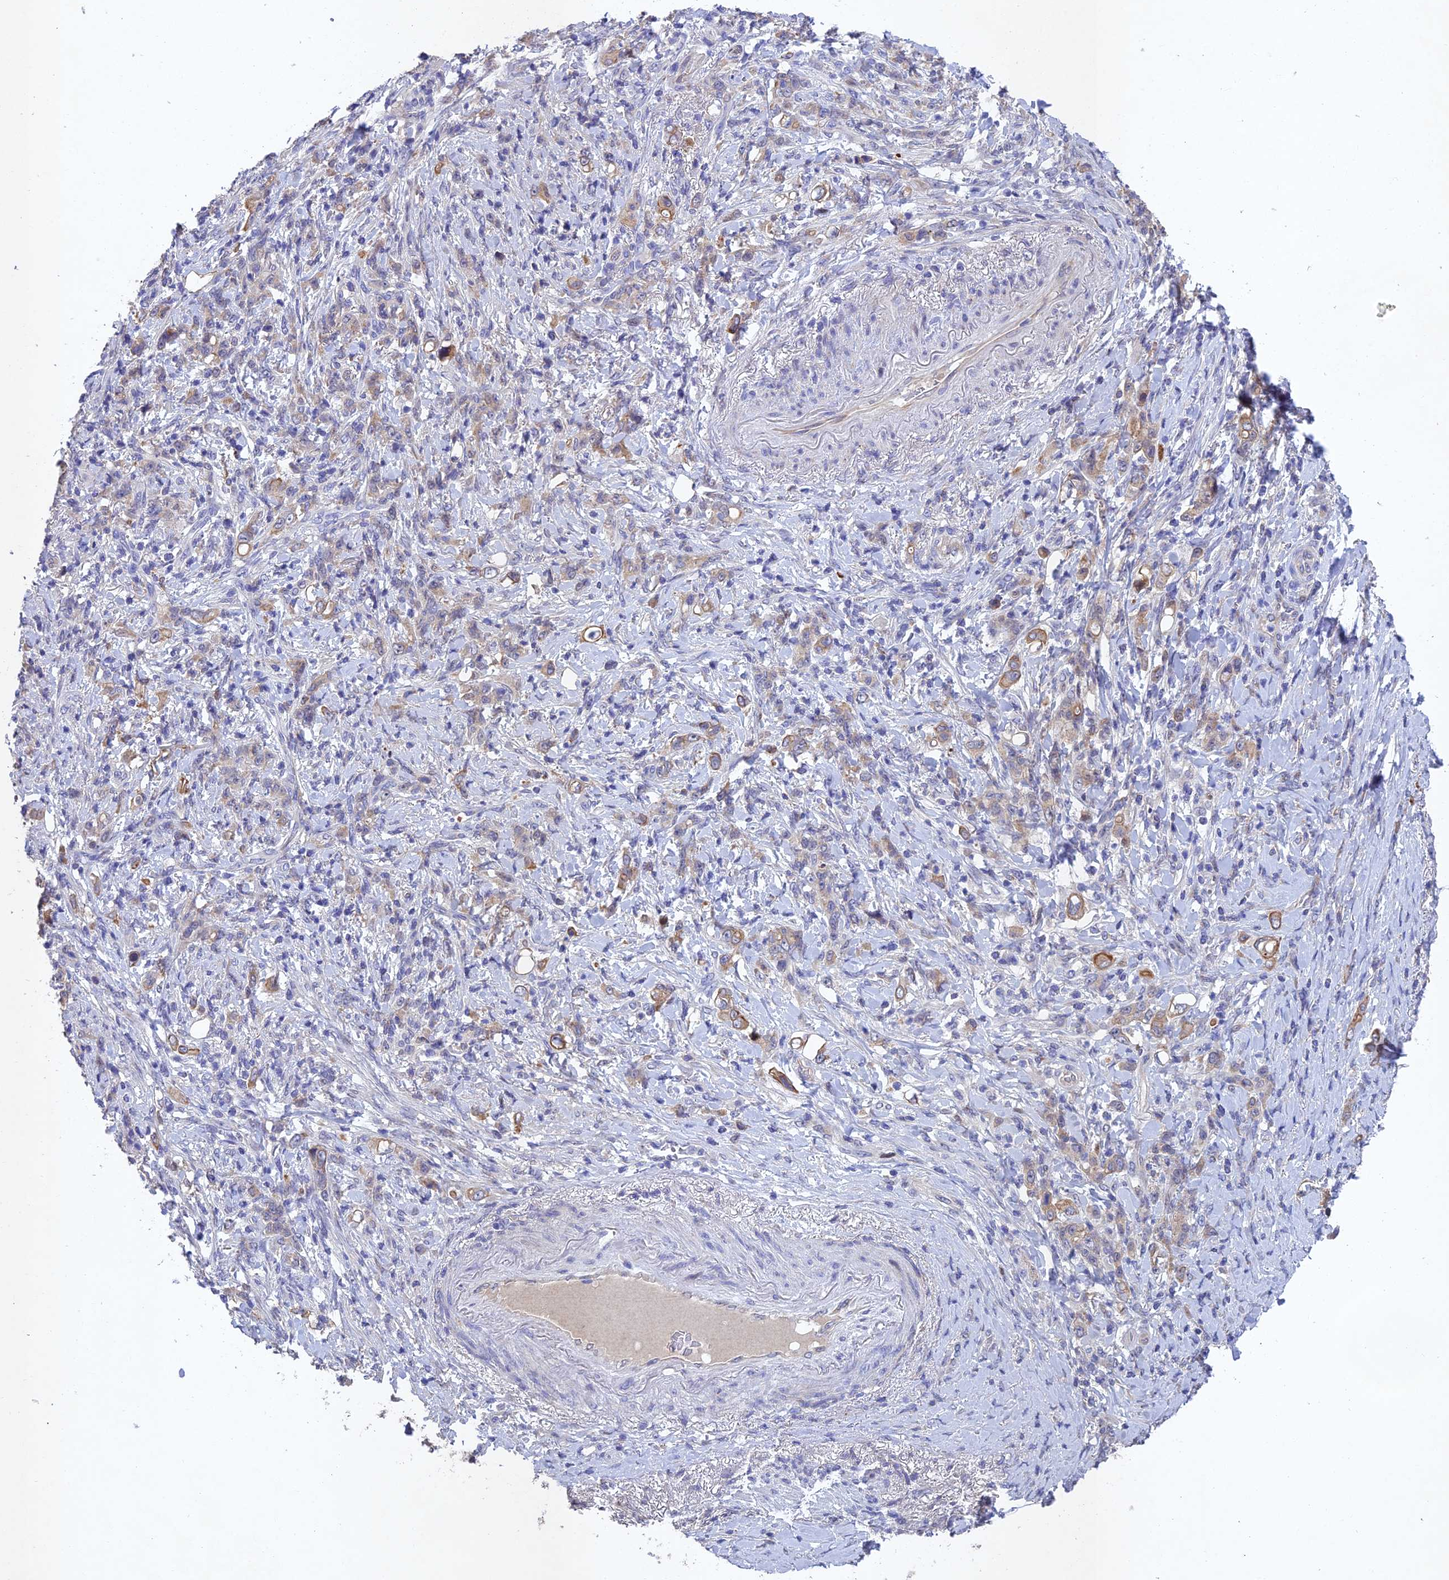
{"staining": {"intensity": "moderate", "quantity": "<25%", "location": "cytoplasmic/membranous"}, "tissue": "stomach cancer", "cell_type": "Tumor cells", "image_type": "cancer", "snomed": [{"axis": "morphology", "description": "Normal tissue, NOS"}, {"axis": "morphology", "description": "Adenocarcinoma, NOS"}, {"axis": "topography", "description": "Stomach"}], "caption": "Immunohistochemistry staining of adenocarcinoma (stomach), which exhibits low levels of moderate cytoplasmic/membranous expression in about <25% of tumor cells indicating moderate cytoplasmic/membranous protein positivity. The staining was performed using DAB (brown) for protein detection and nuclei were counterstained in hematoxylin (blue).", "gene": "NSMCE1", "patient": {"sex": "female", "age": 79}}